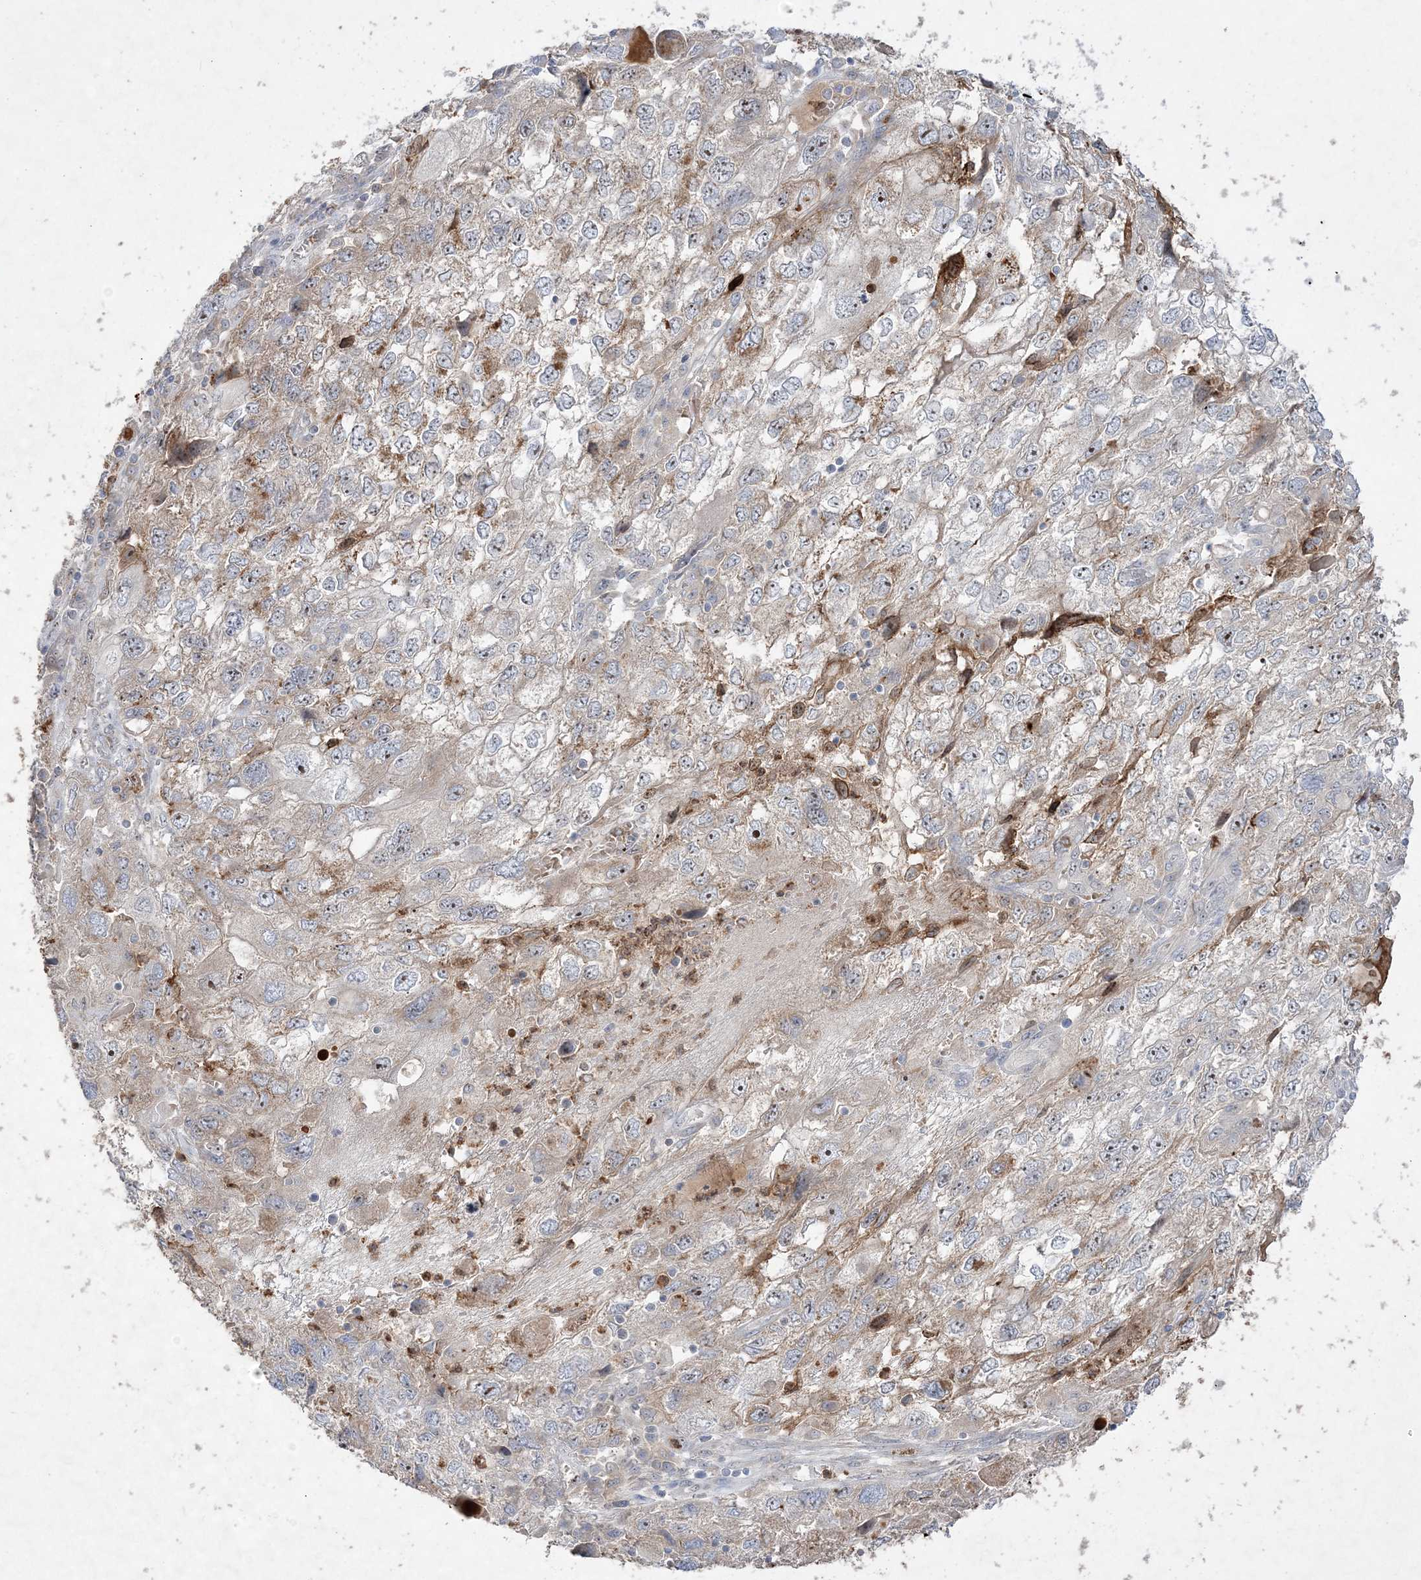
{"staining": {"intensity": "moderate", "quantity": "<25%", "location": "cytoplasmic/membranous,nuclear"}, "tissue": "endometrial cancer", "cell_type": "Tumor cells", "image_type": "cancer", "snomed": [{"axis": "morphology", "description": "Adenocarcinoma, NOS"}, {"axis": "topography", "description": "Endometrium"}], "caption": "Human endometrial cancer stained with a protein marker reveals moderate staining in tumor cells.", "gene": "NOP16", "patient": {"sex": "female", "age": 49}}